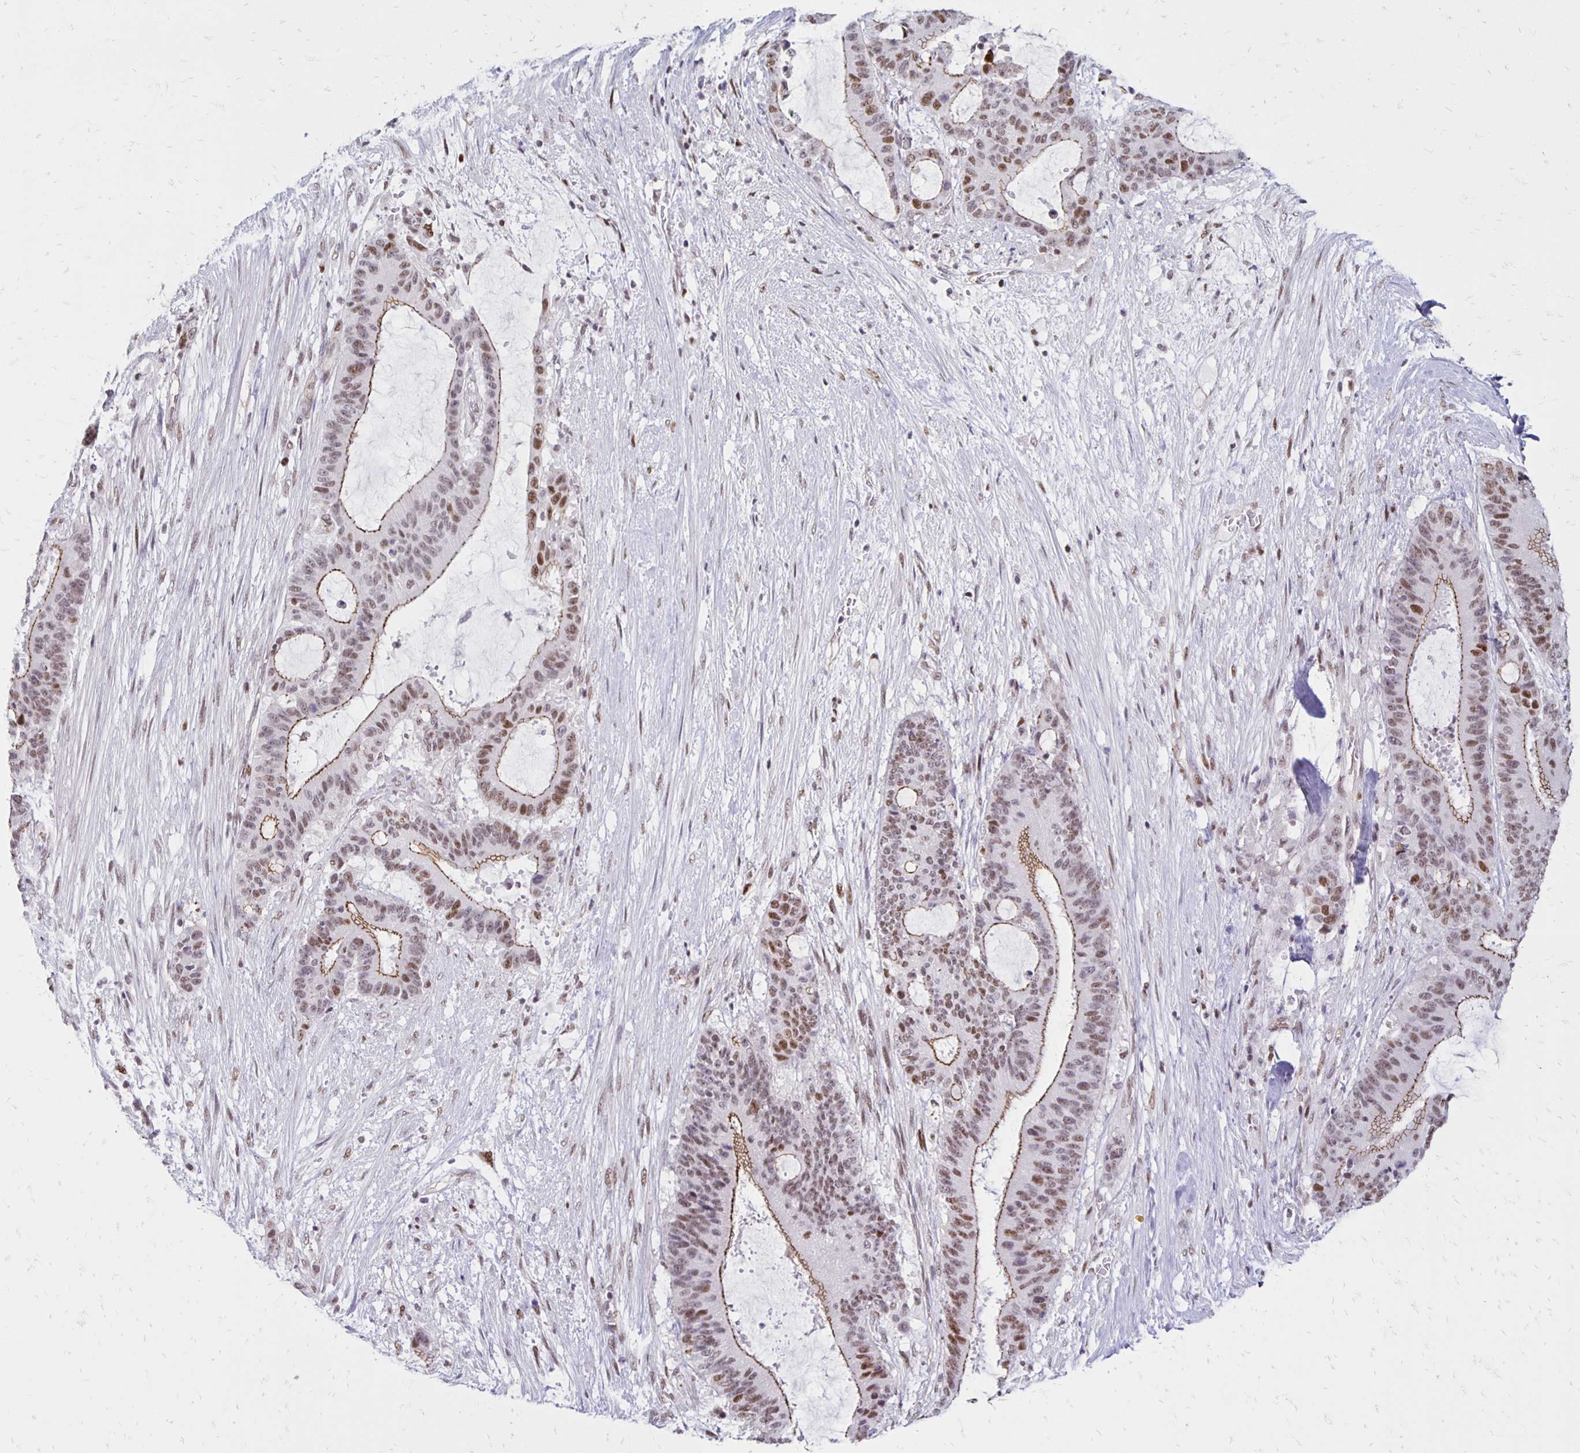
{"staining": {"intensity": "weak", "quantity": "25%-75%", "location": "cytoplasmic/membranous,nuclear"}, "tissue": "liver cancer", "cell_type": "Tumor cells", "image_type": "cancer", "snomed": [{"axis": "morphology", "description": "Normal tissue, NOS"}, {"axis": "morphology", "description": "Cholangiocarcinoma"}, {"axis": "topography", "description": "Liver"}, {"axis": "topography", "description": "Peripheral nerve tissue"}], "caption": "Immunohistochemistry (IHC) staining of liver cholangiocarcinoma, which displays low levels of weak cytoplasmic/membranous and nuclear expression in about 25%-75% of tumor cells indicating weak cytoplasmic/membranous and nuclear protein expression. The staining was performed using DAB (brown) for protein detection and nuclei were counterstained in hematoxylin (blue).", "gene": "DDB2", "patient": {"sex": "female", "age": 73}}